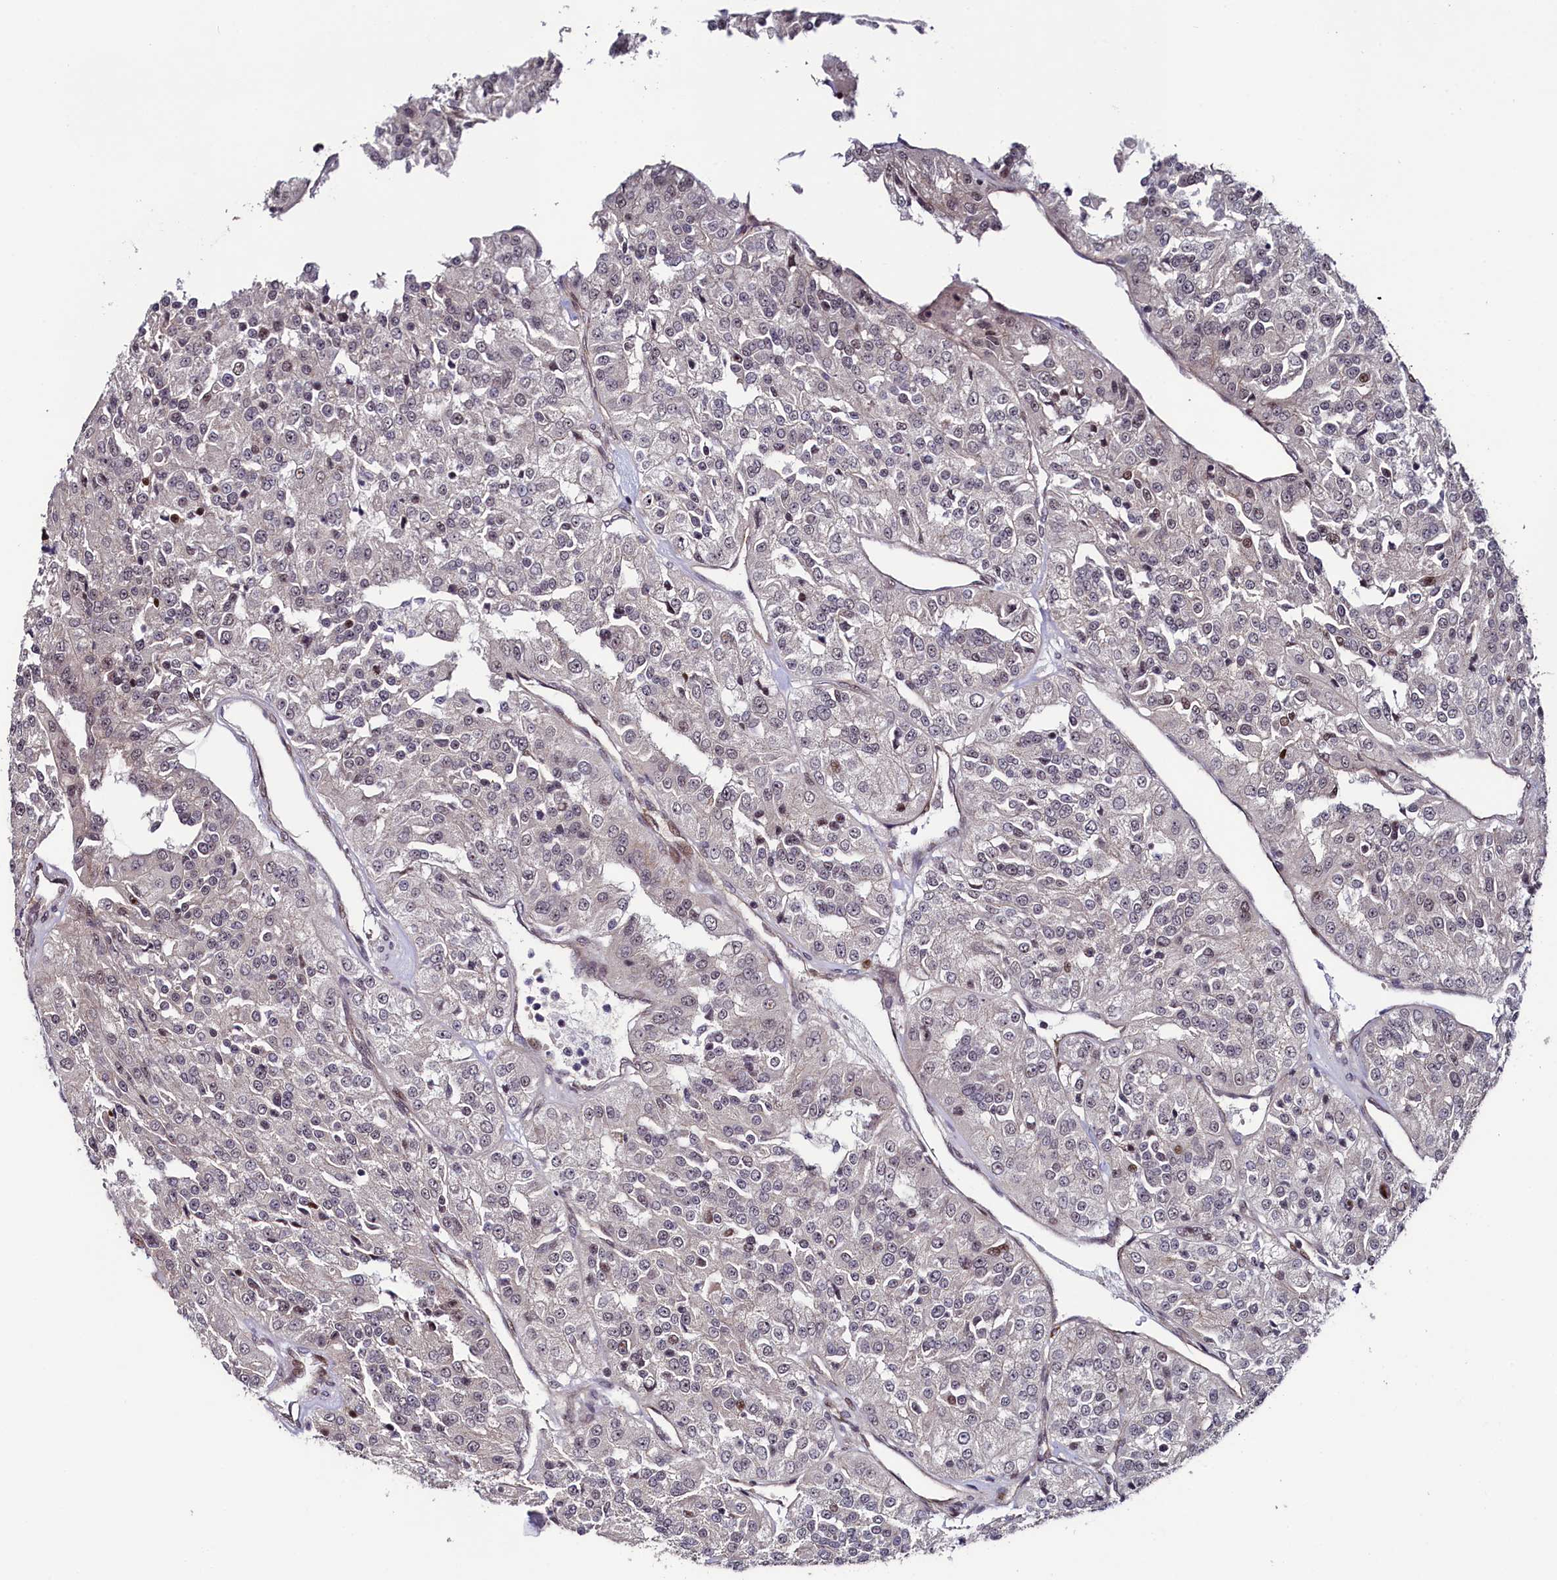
{"staining": {"intensity": "weak", "quantity": "25%-75%", "location": "nuclear"}, "tissue": "renal cancer", "cell_type": "Tumor cells", "image_type": "cancer", "snomed": [{"axis": "morphology", "description": "Adenocarcinoma, NOS"}, {"axis": "topography", "description": "Kidney"}], "caption": "Immunohistochemistry histopathology image of renal cancer (adenocarcinoma) stained for a protein (brown), which displays low levels of weak nuclear positivity in approximately 25%-75% of tumor cells.", "gene": "LEO1", "patient": {"sex": "female", "age": 63}}